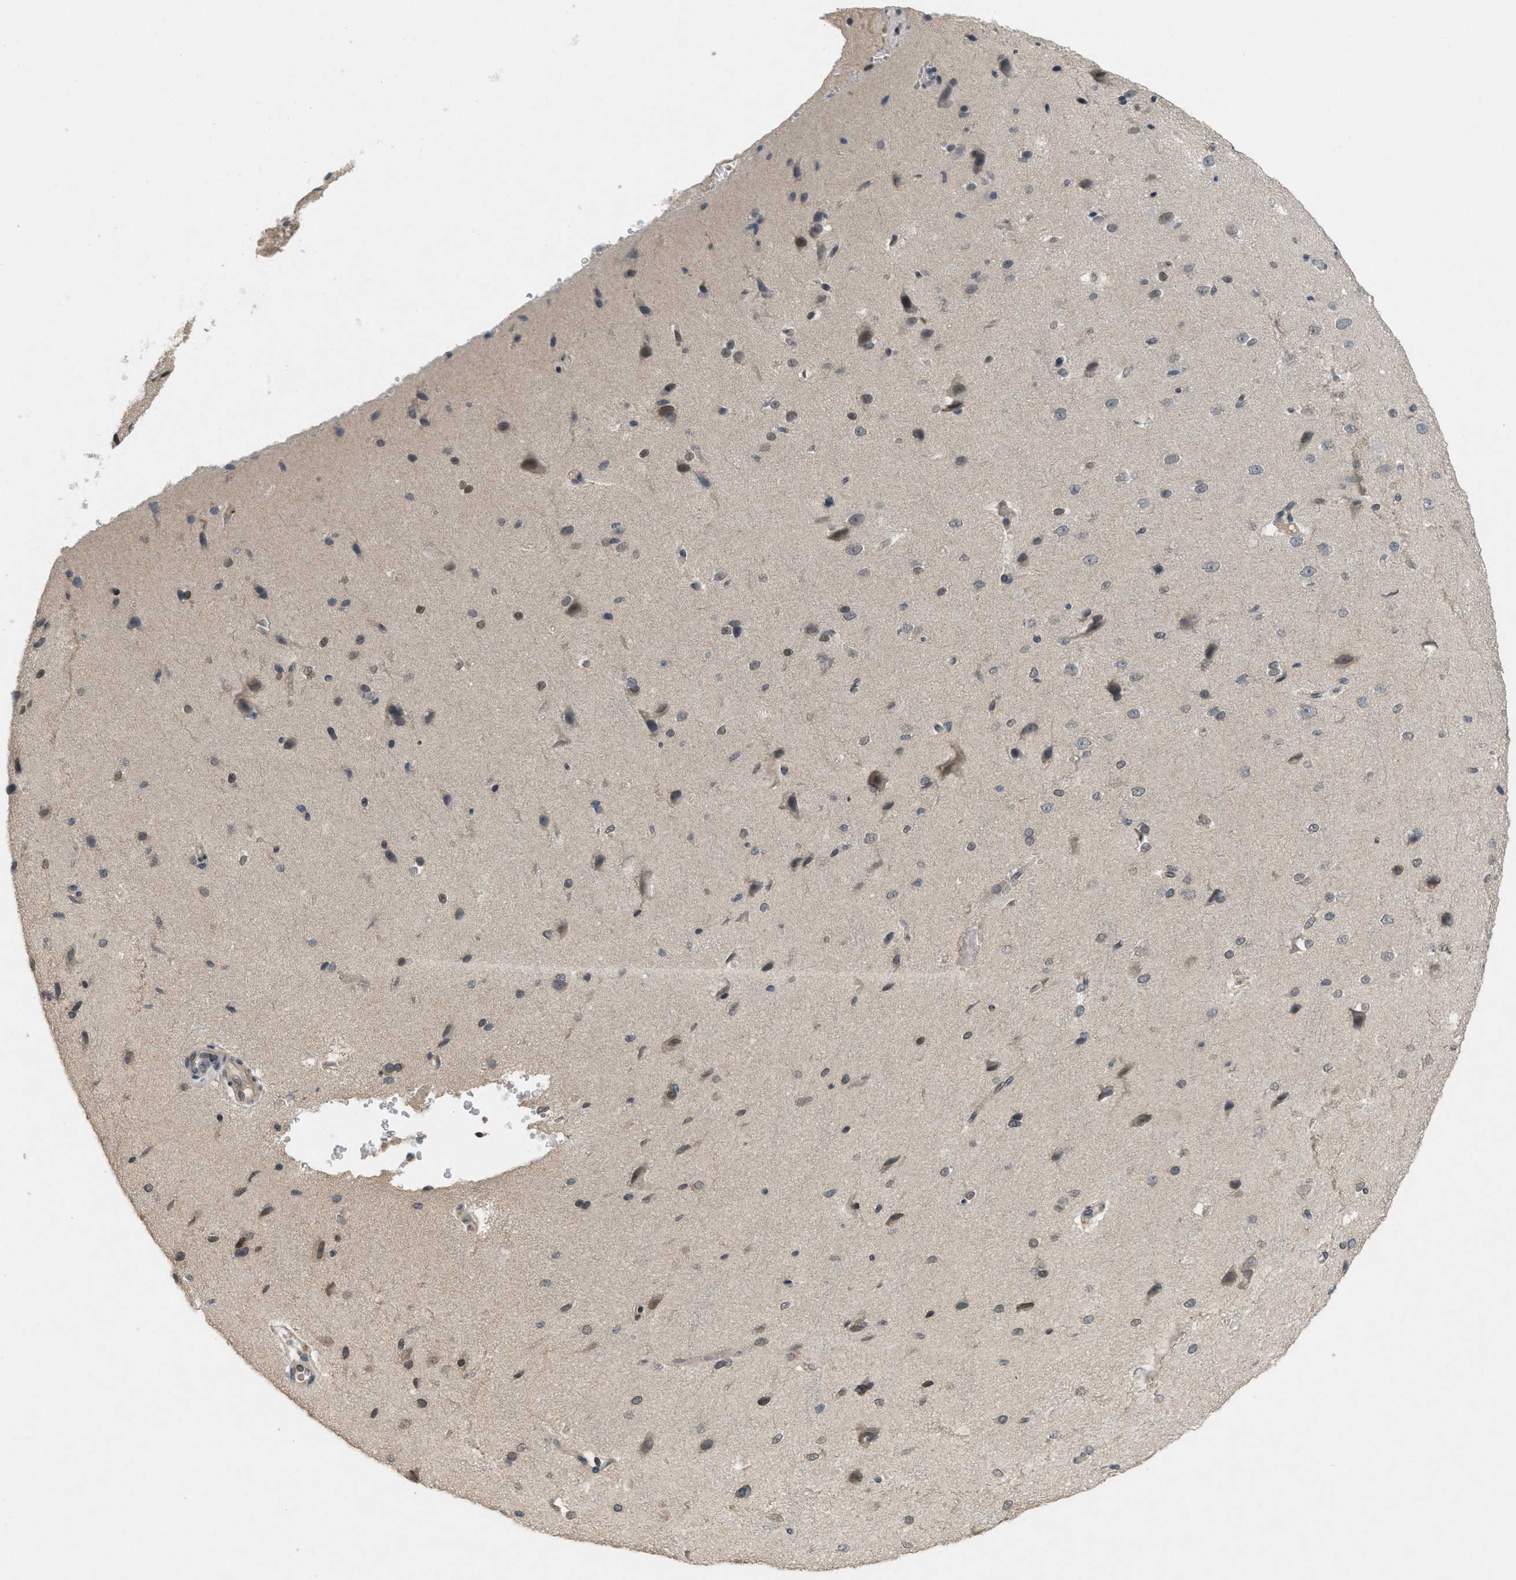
{"staining": {"intensity": "weak", "quantity": "25%-75%", "location": "cytoplasmic/membranous"}, "tissue": "cerebral cortex", "cell_type": "Endothelial cells", "image_type": "normal", "snomed": [{"axis": "morphology", "description": "Normal tissue, NOS"}, {"axis": "morphology", "description": "Developmental malformation"}, {"axis": "topography", "description": "Cerebral cortex"}], "caption": "Immunohistochemistry (IHC) histopathology image of benign cerebral cortex: human cerebral cortex stained using immunohistochemistry (IHC) reveals low levels of weak protein expression localized specifically in the cytoplasmic/membranous of endothelial cells, appearing as a cytoplasmic/membranous brown color.", "gene": "ABHD6", "patient": {"sex": "female", "age": 30}}